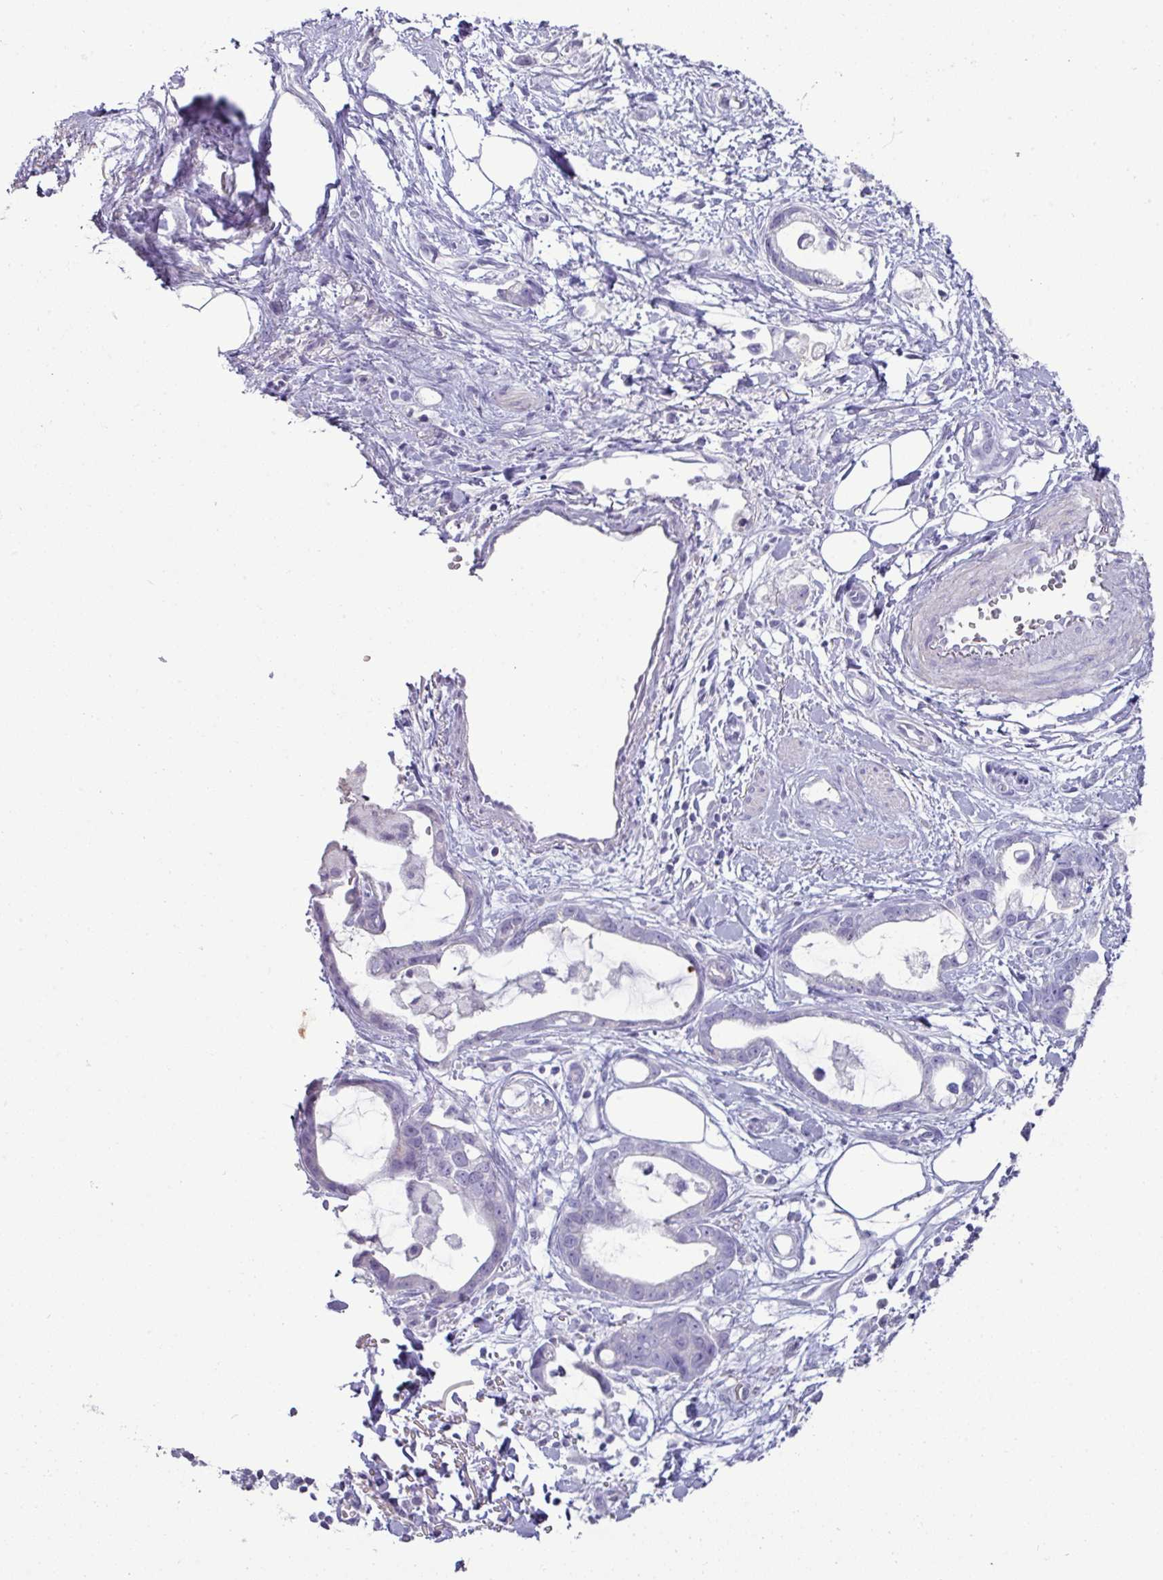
{"staining": {"intensity": "negative", "quantity": "none", "location": "none"}, "tissue": "stomach cancer", "cell_type": "Tumor cells", "image_type": "cancer", "snomed": [{"axis": "morphology", "description": "Adenocarcinoma, NOS"}, {"axis": "topography", "description": "Stomach"}], "caption": "This is an IHC histopathology image of stomach cancer (adenocarcinoma). There is no expression in tumor cells.", "gene": "GSTA3", "patient": {"sex": "male", "age": 55}}